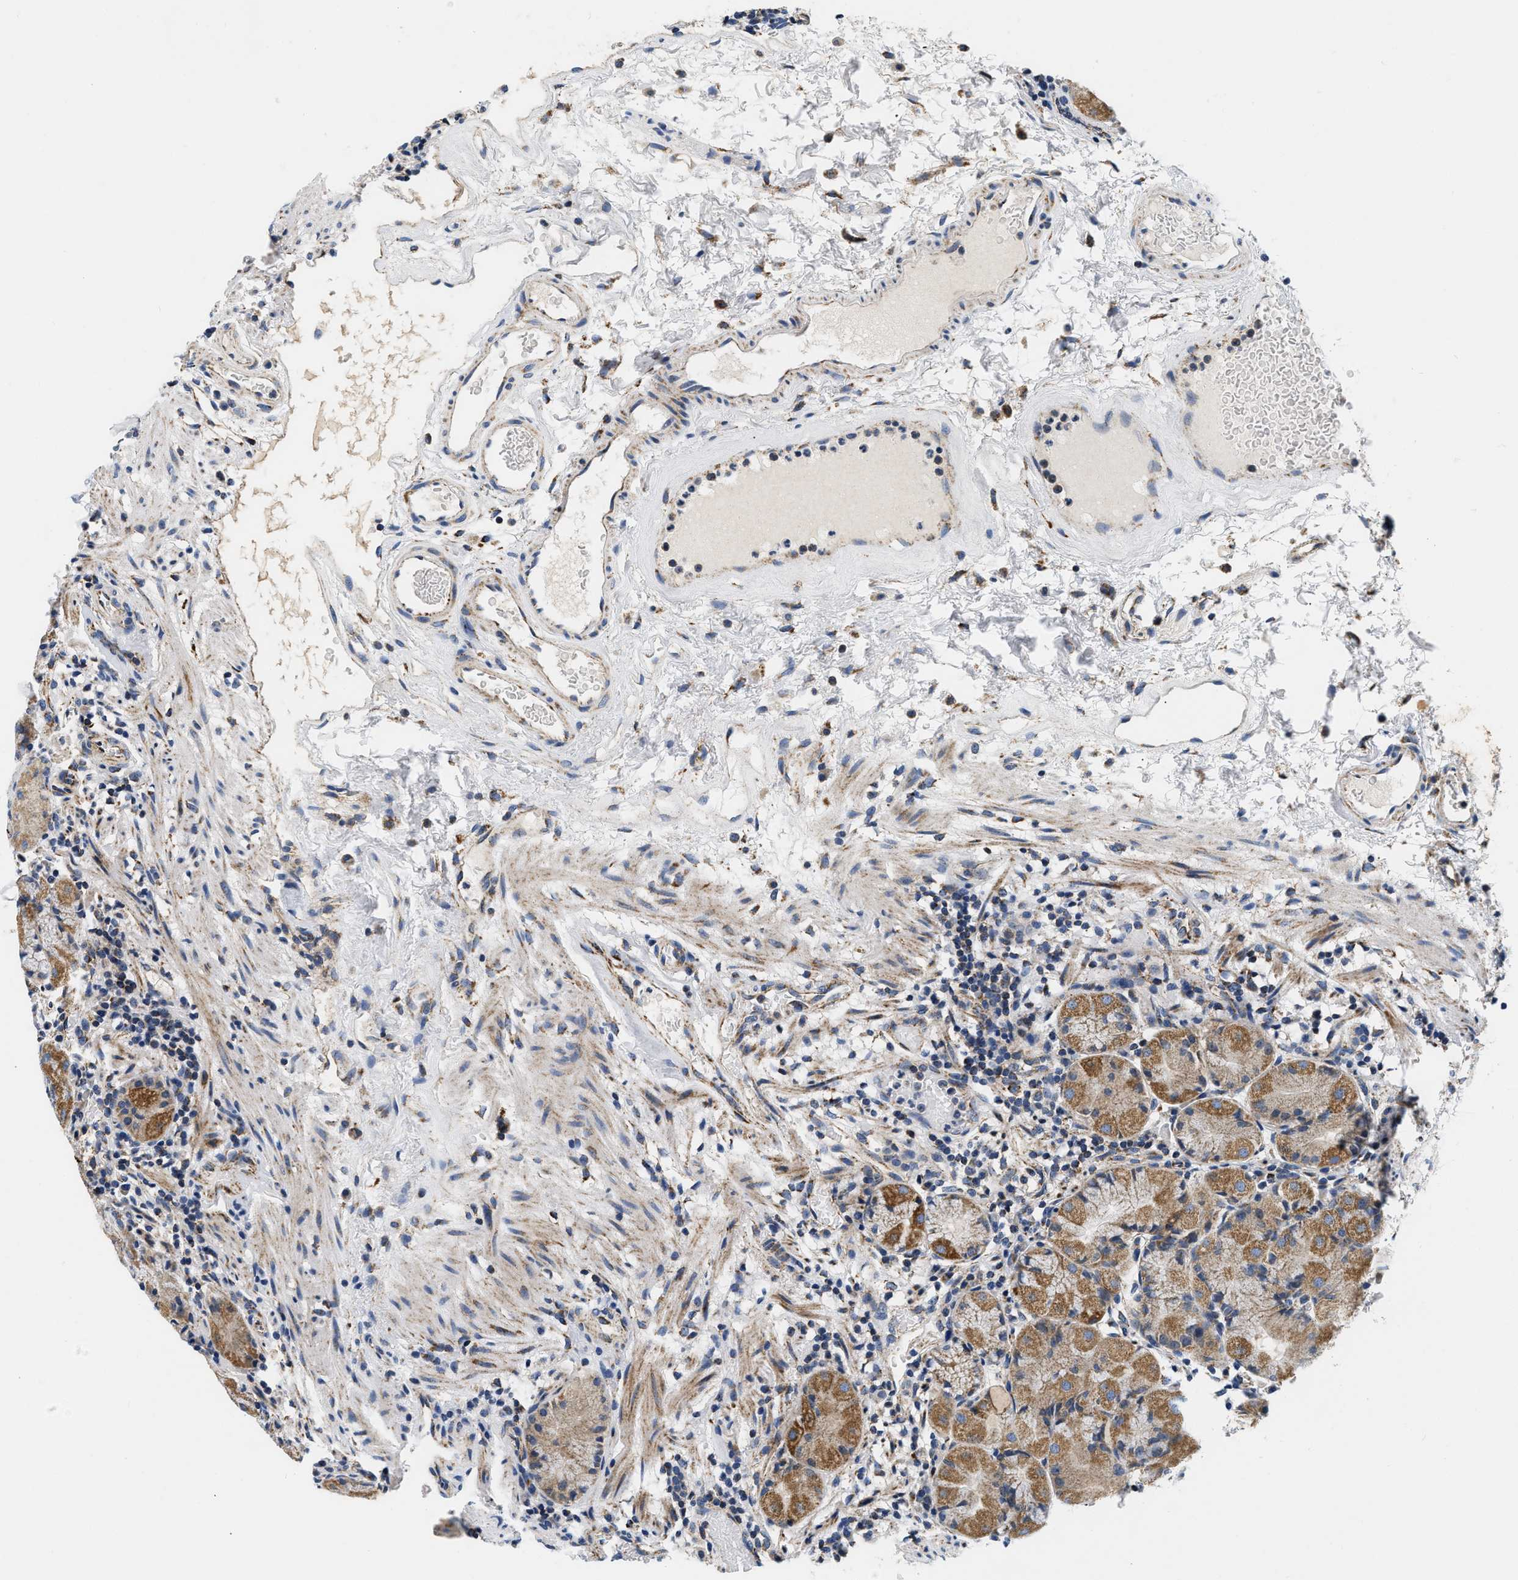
{"staining": {"intensity": "moderate", "quantity": "25%-75%", "location": "cytoplasmic/membranous"}, "tissue": "stomach", "cell_type": "Glandular cells", "image_type": "normal", "snomed": [{"axis": "morphology", "description": "Normal tissue, NOS"}, {"axis": "topography", "description": "Stomach"}, {"axis": "topography", "description": "Stomach, lower"}], "caption": "High-power microscopy captured an IHC image of benign stomach, revealing moderate cytoplasmic/membranous staining in approximately 25%-75% of glandular cells.", "gene": "PDP1", "patient": {"sex": "female", "age": 75}}